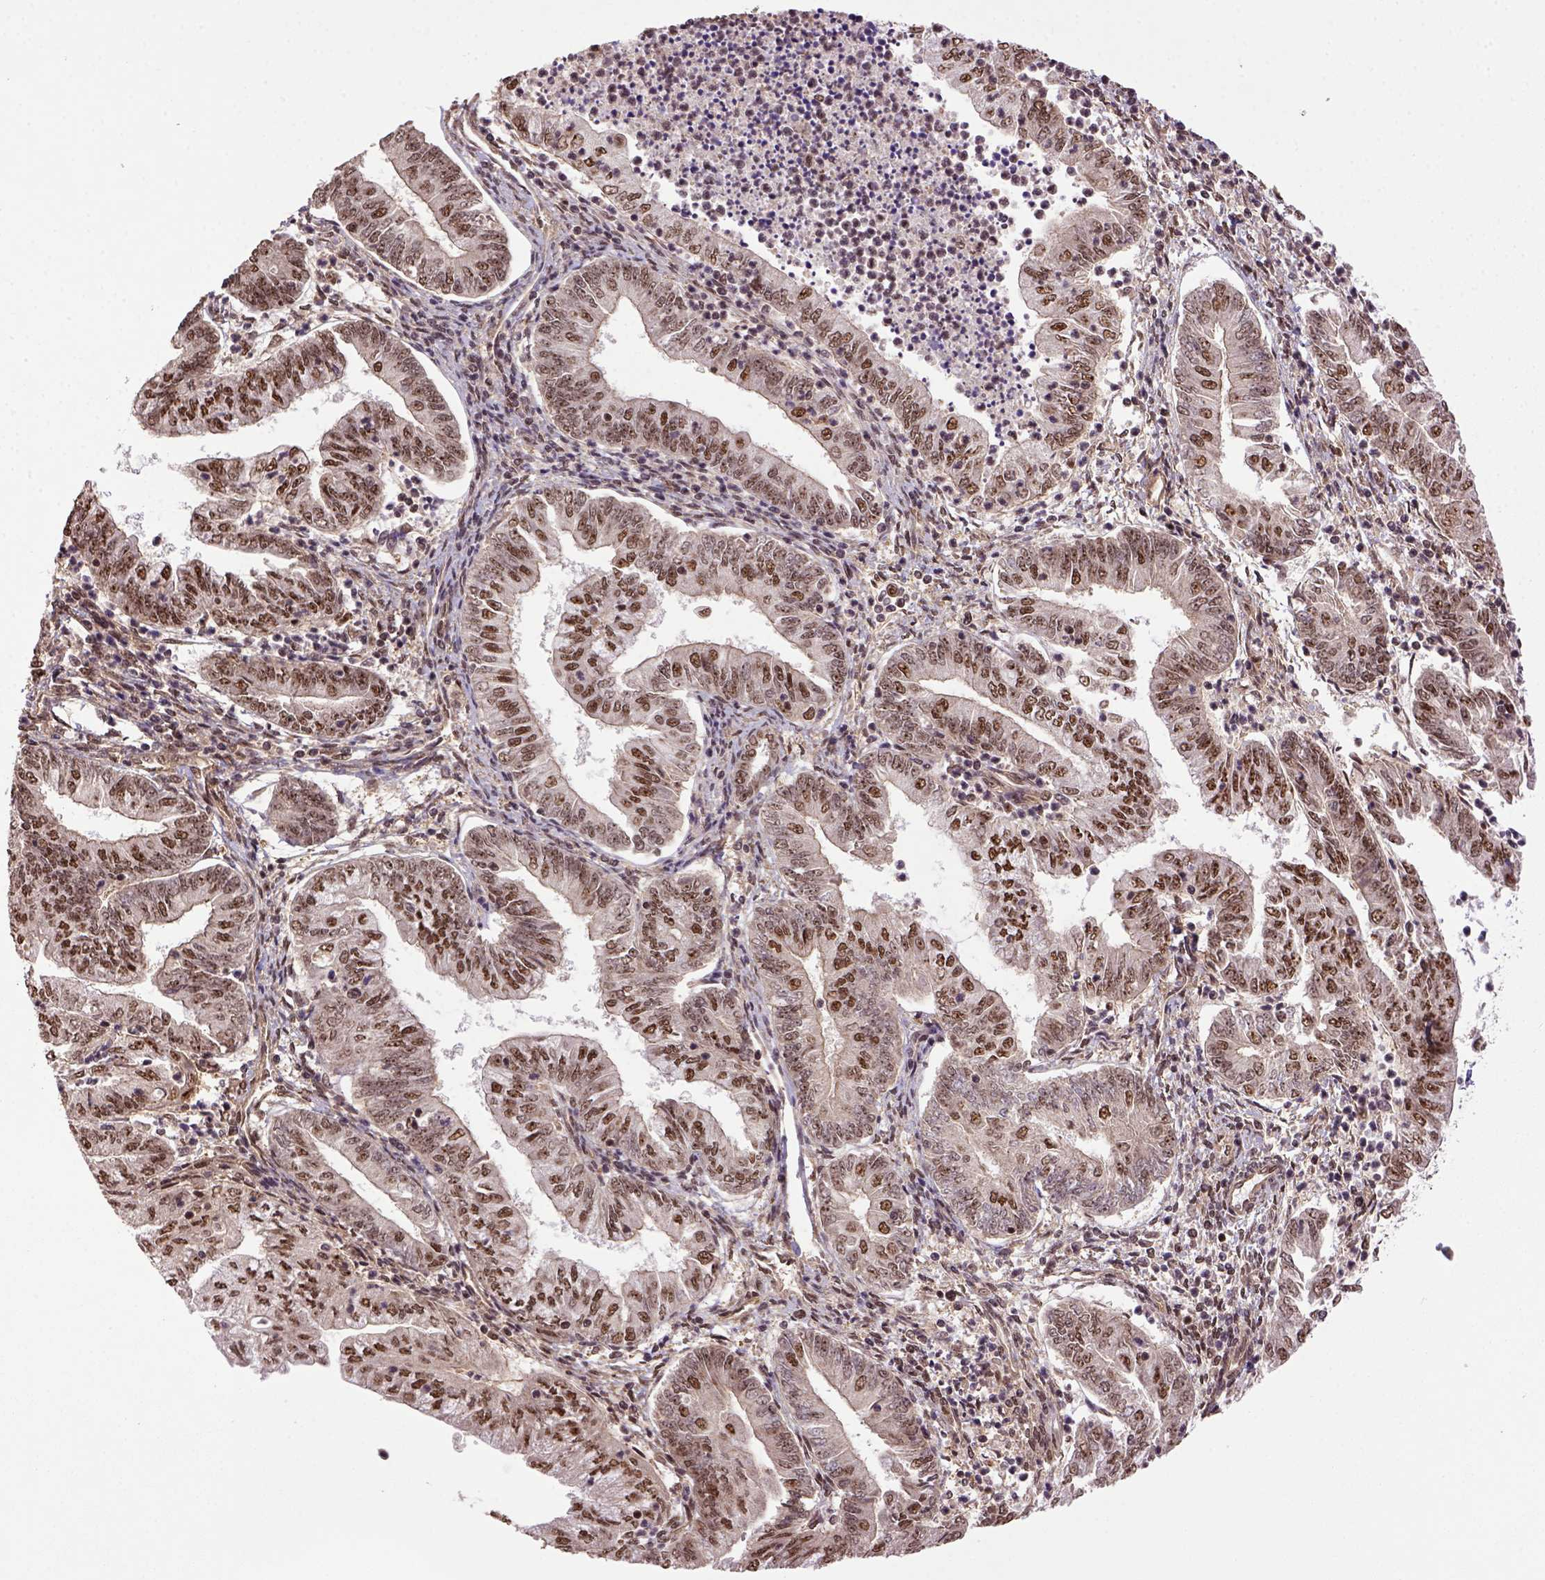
{"staining": {"intensity": "moderate", "quantity": ">75%", "location": "nuclear"}, "tissue": "endometrial cancer", "cell_type": "Tumor cells", "image_type": "cancer", "snomed": [{"axis": "morphology", "description": "Adenocarcinoma, NOS"}, {"axis": "topography", "description": "Endometrium"}], "caption": "Immunohistochemical staining of adenocarcinoma (endometrial) displays moderate nuclear protein expression in approximately >75% of tumor cells.", "gene": "PPIG", "patient": {"sex": "female", "age": 55}}